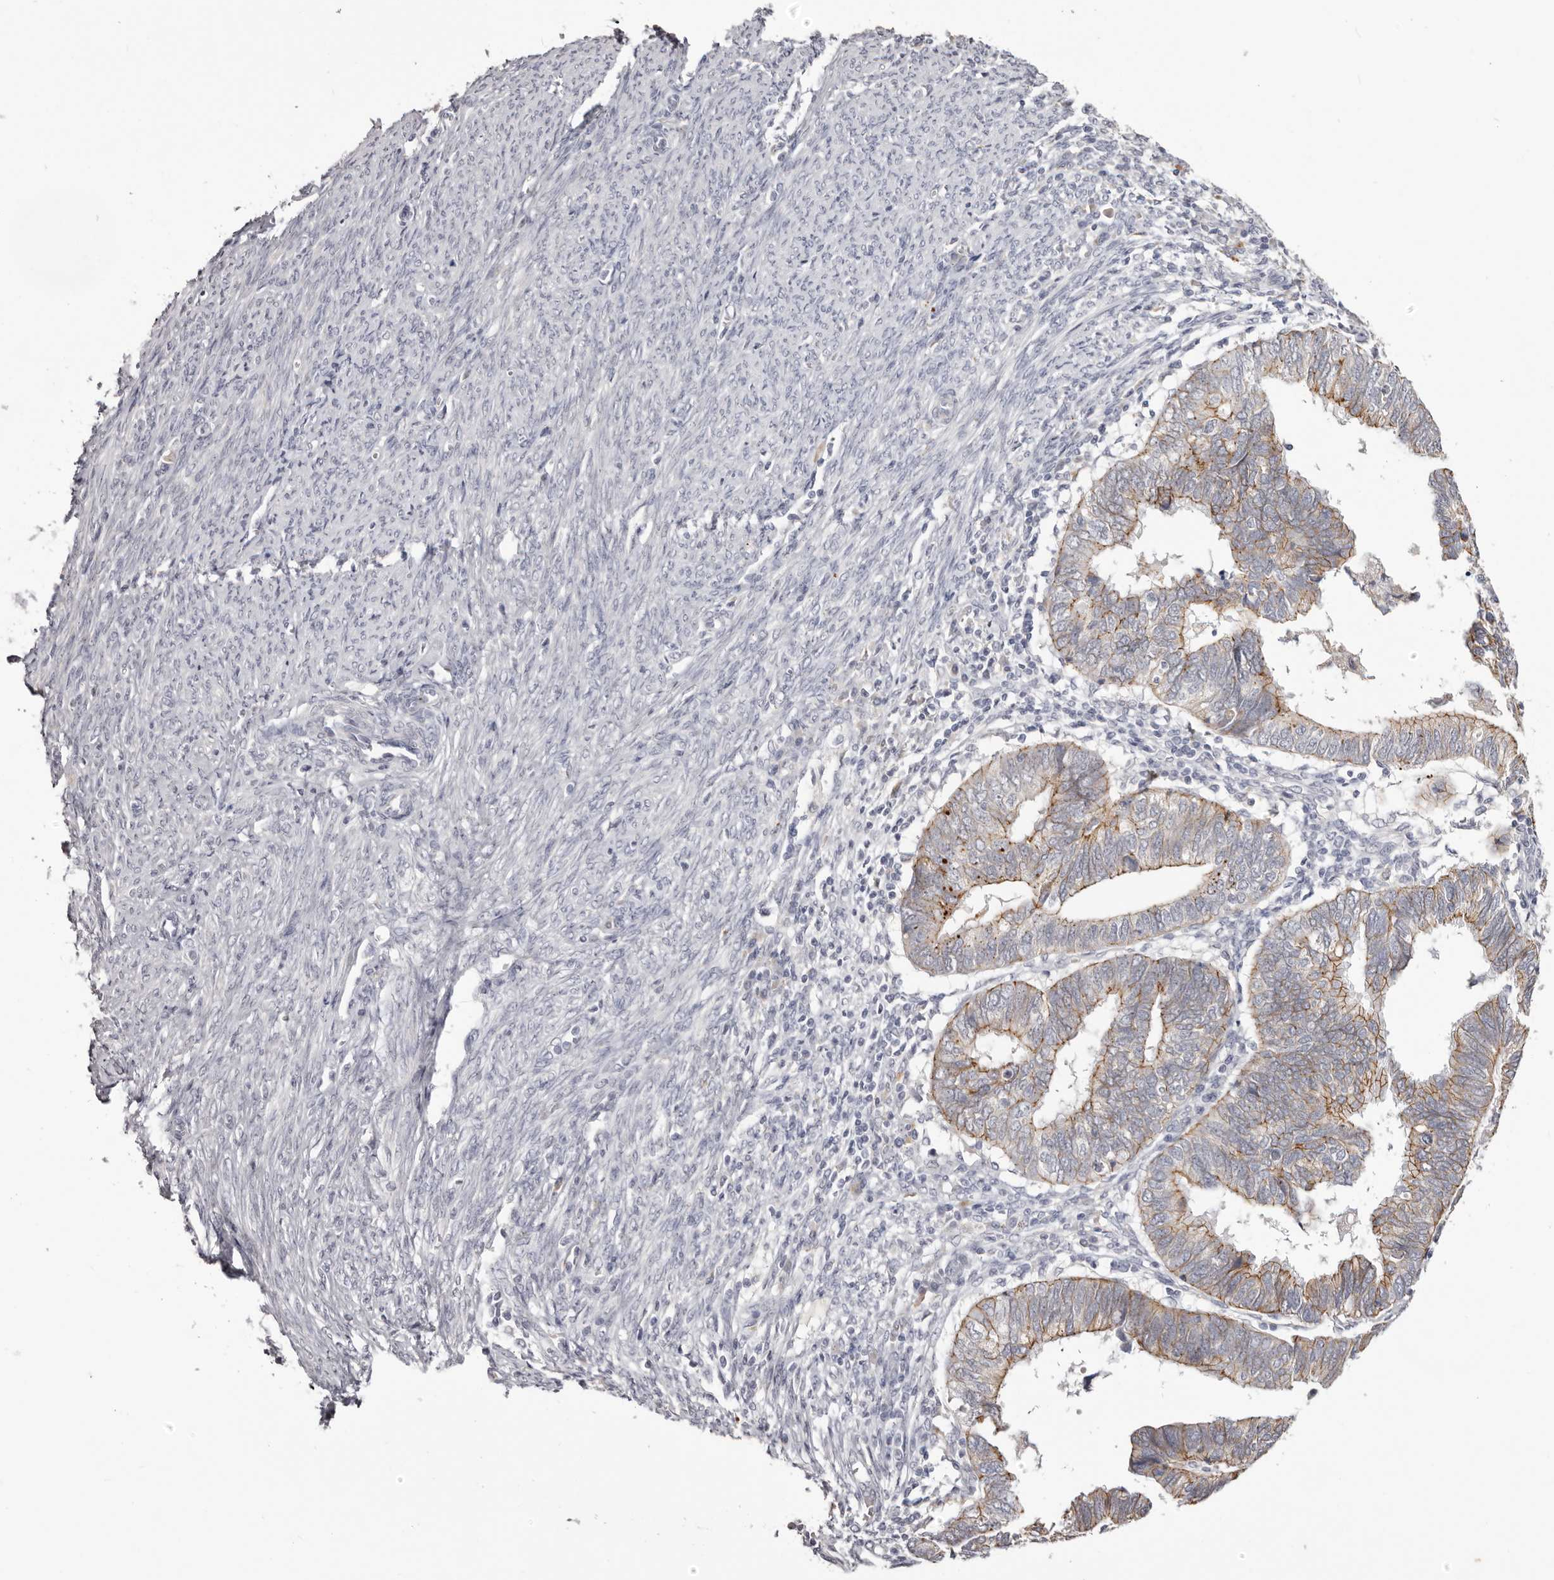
{"staining": {"intensity": "moderate", "quantity": "25%-75%", "location": "cytoplasmic/membranous"}, "tissue": "endometrial cancer", "cell_type": "Tumor cells", "image_type": "cancer", "snomed": [{"axis": "morphology", "description": "Adenocarcinoma, NOS"}, {"axis": "topography", "description": "Uterus"}], "caption": "Moderate cytoplasmic/membranous positivity is identified in about 25%-75% of tumor cells in endometrial adenocarcinoma.", "gene": "PCDHB6", "patient": {"sex": "female", "age": 77}}